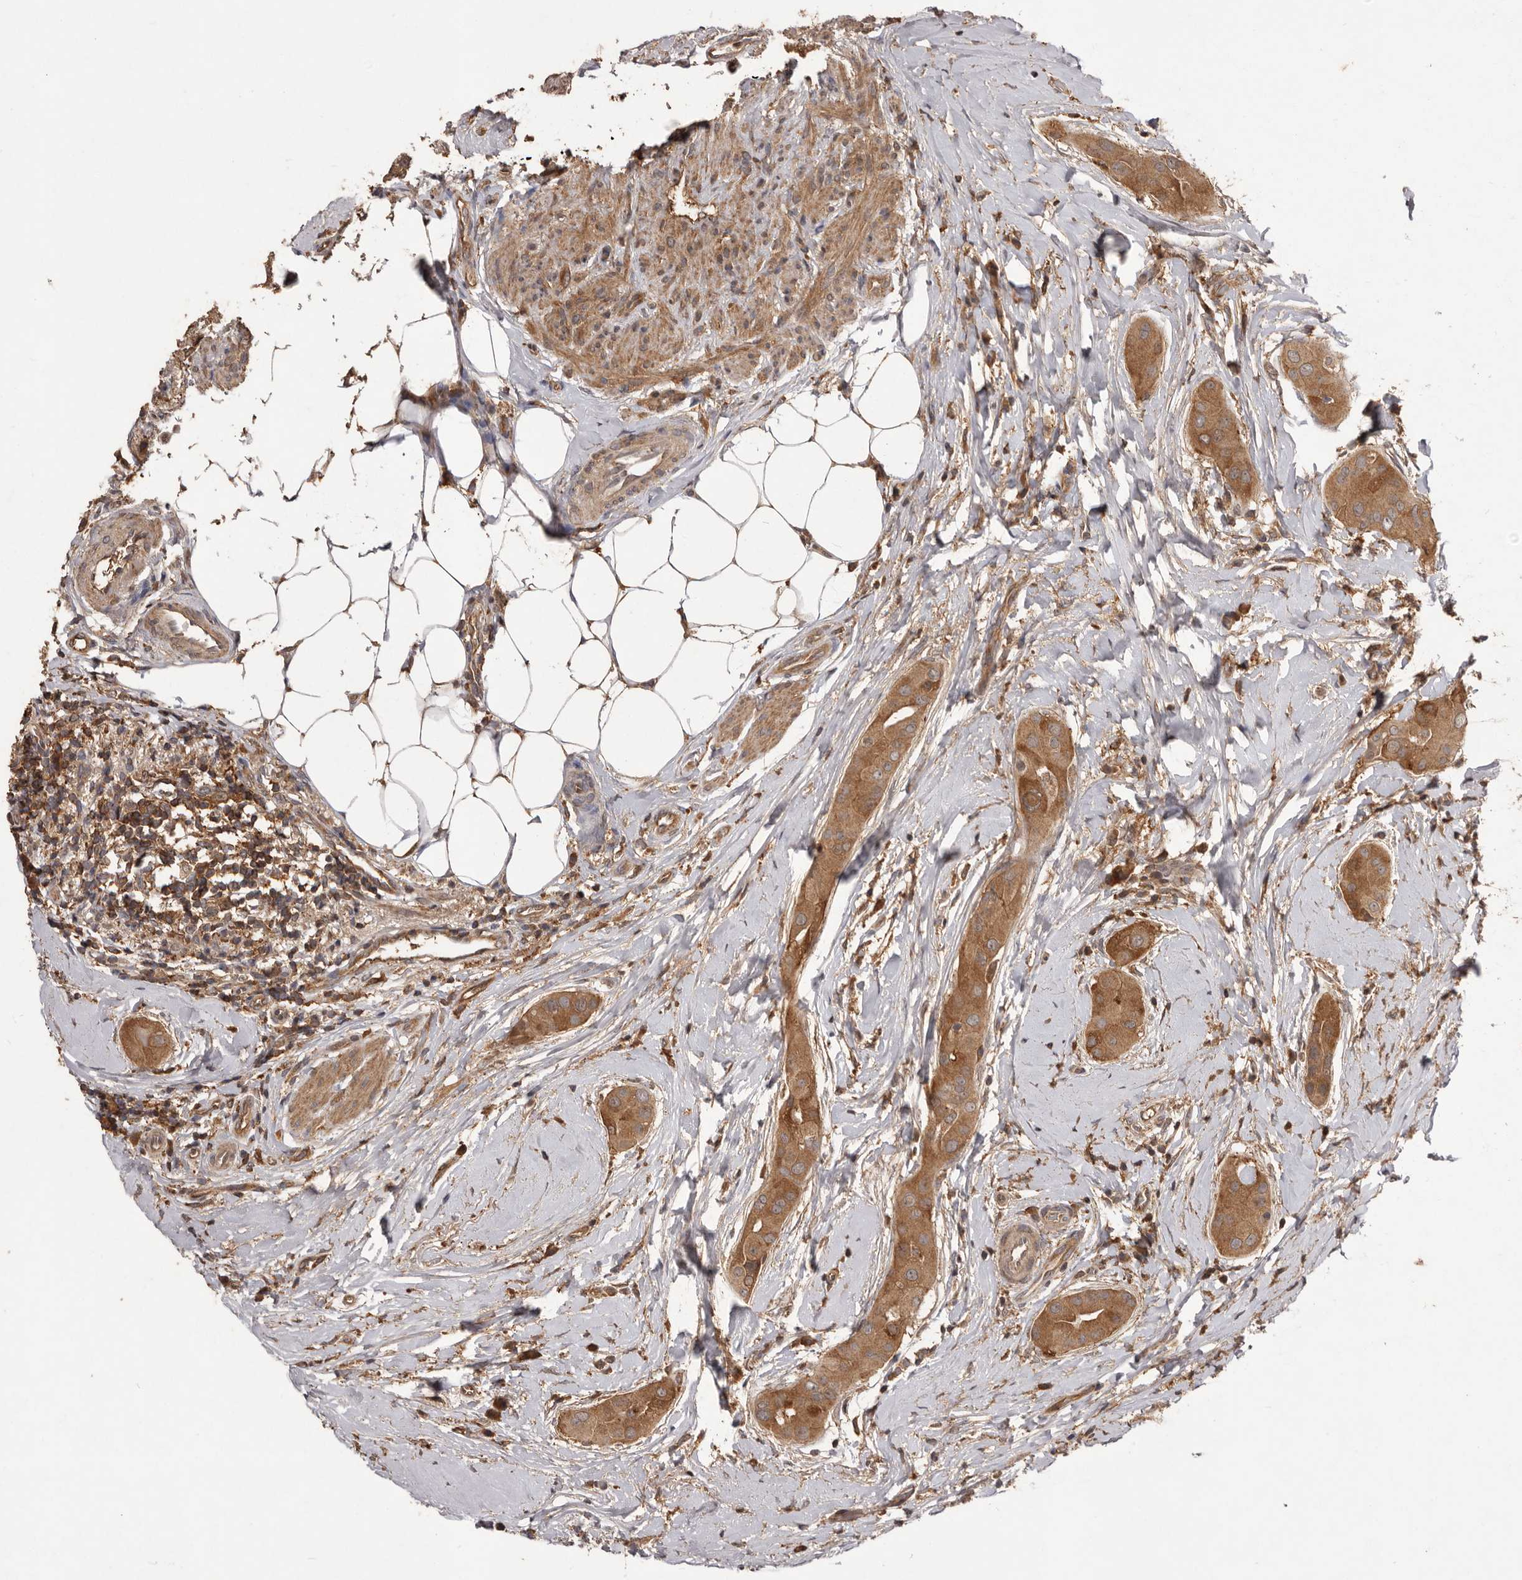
{"staining": {"intensity": "moderate", "quantity": ">75%", "location": "cytoplasmic/membranous"}, "tissue": "thyroid cancer", "cell_type": "Tumor cells", "image_type": "cancer", "snomed": [{"axis": "morphology", "description": "Papillary adenocarcinoma, NOS"}, {"axis": "topography", "description": "Thyroid gland"}], "caption": "Immunohistochemical staining of human papillary adenocarcinoma (thyroid) displays medium levels of moderate cytoplasmic/membranous protein positivity in about >75% of tumor cells.", "gene": "SLC22A3", "patient": {"sex": "male", "age": 33}}